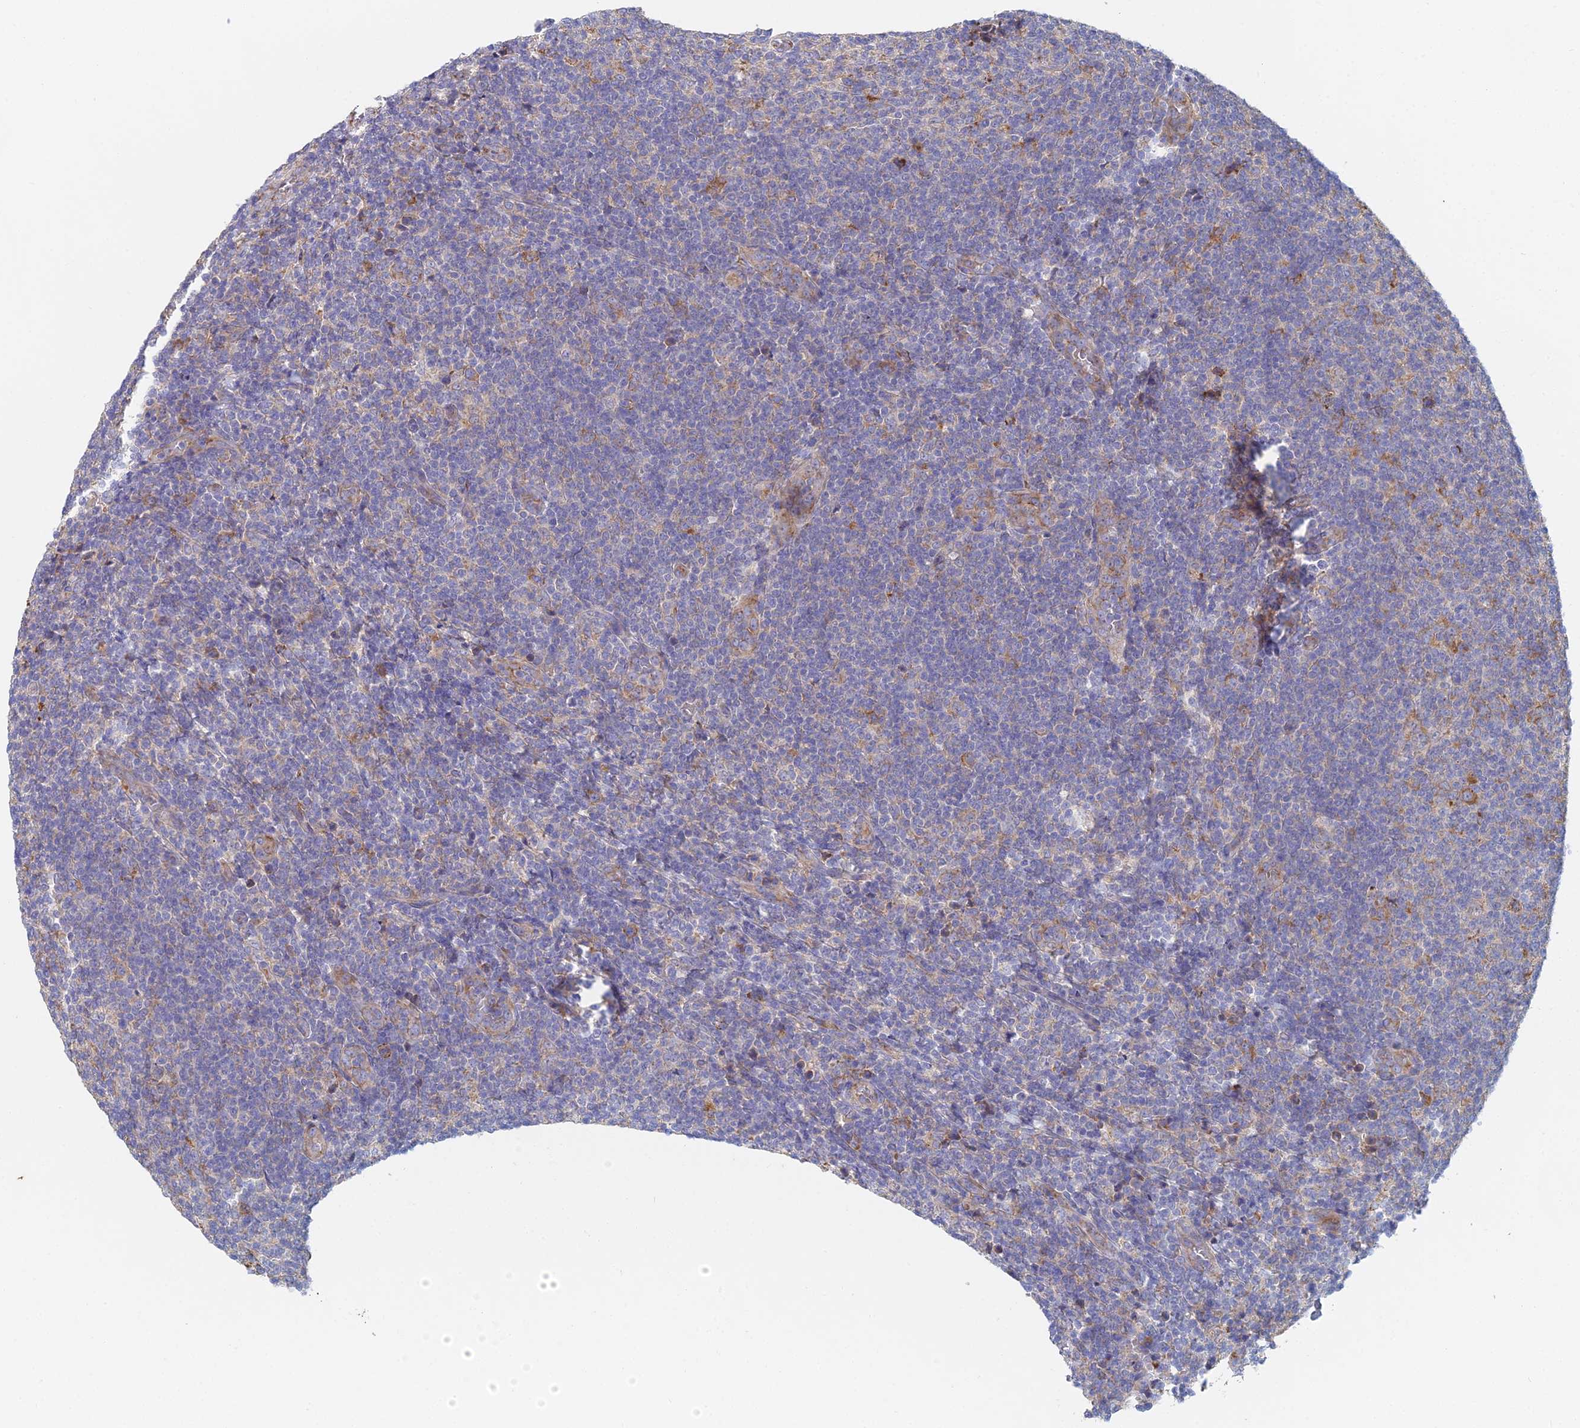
{"staining": {"intensity": "negative", "quantity": "none", "location": "none"}, "tissue": "lymphoma", "cell_type": "Tumor cells", "image_type": "cancer", "snomed": [{"axis": "morphology", "description": "Malignant lymphoma, non-Hodgkin's type, Low grade"}, {"axis": "topography", "description": "Lymph node"}], "caption": "High power microscopy photomicrograph of an immunohistochemistry (IHC) histopathology image of lymphoma, revealing no significant positivity in tumor cells.", "gene": "ELOF1", "patient": {"sex": "male", "age": 66}}